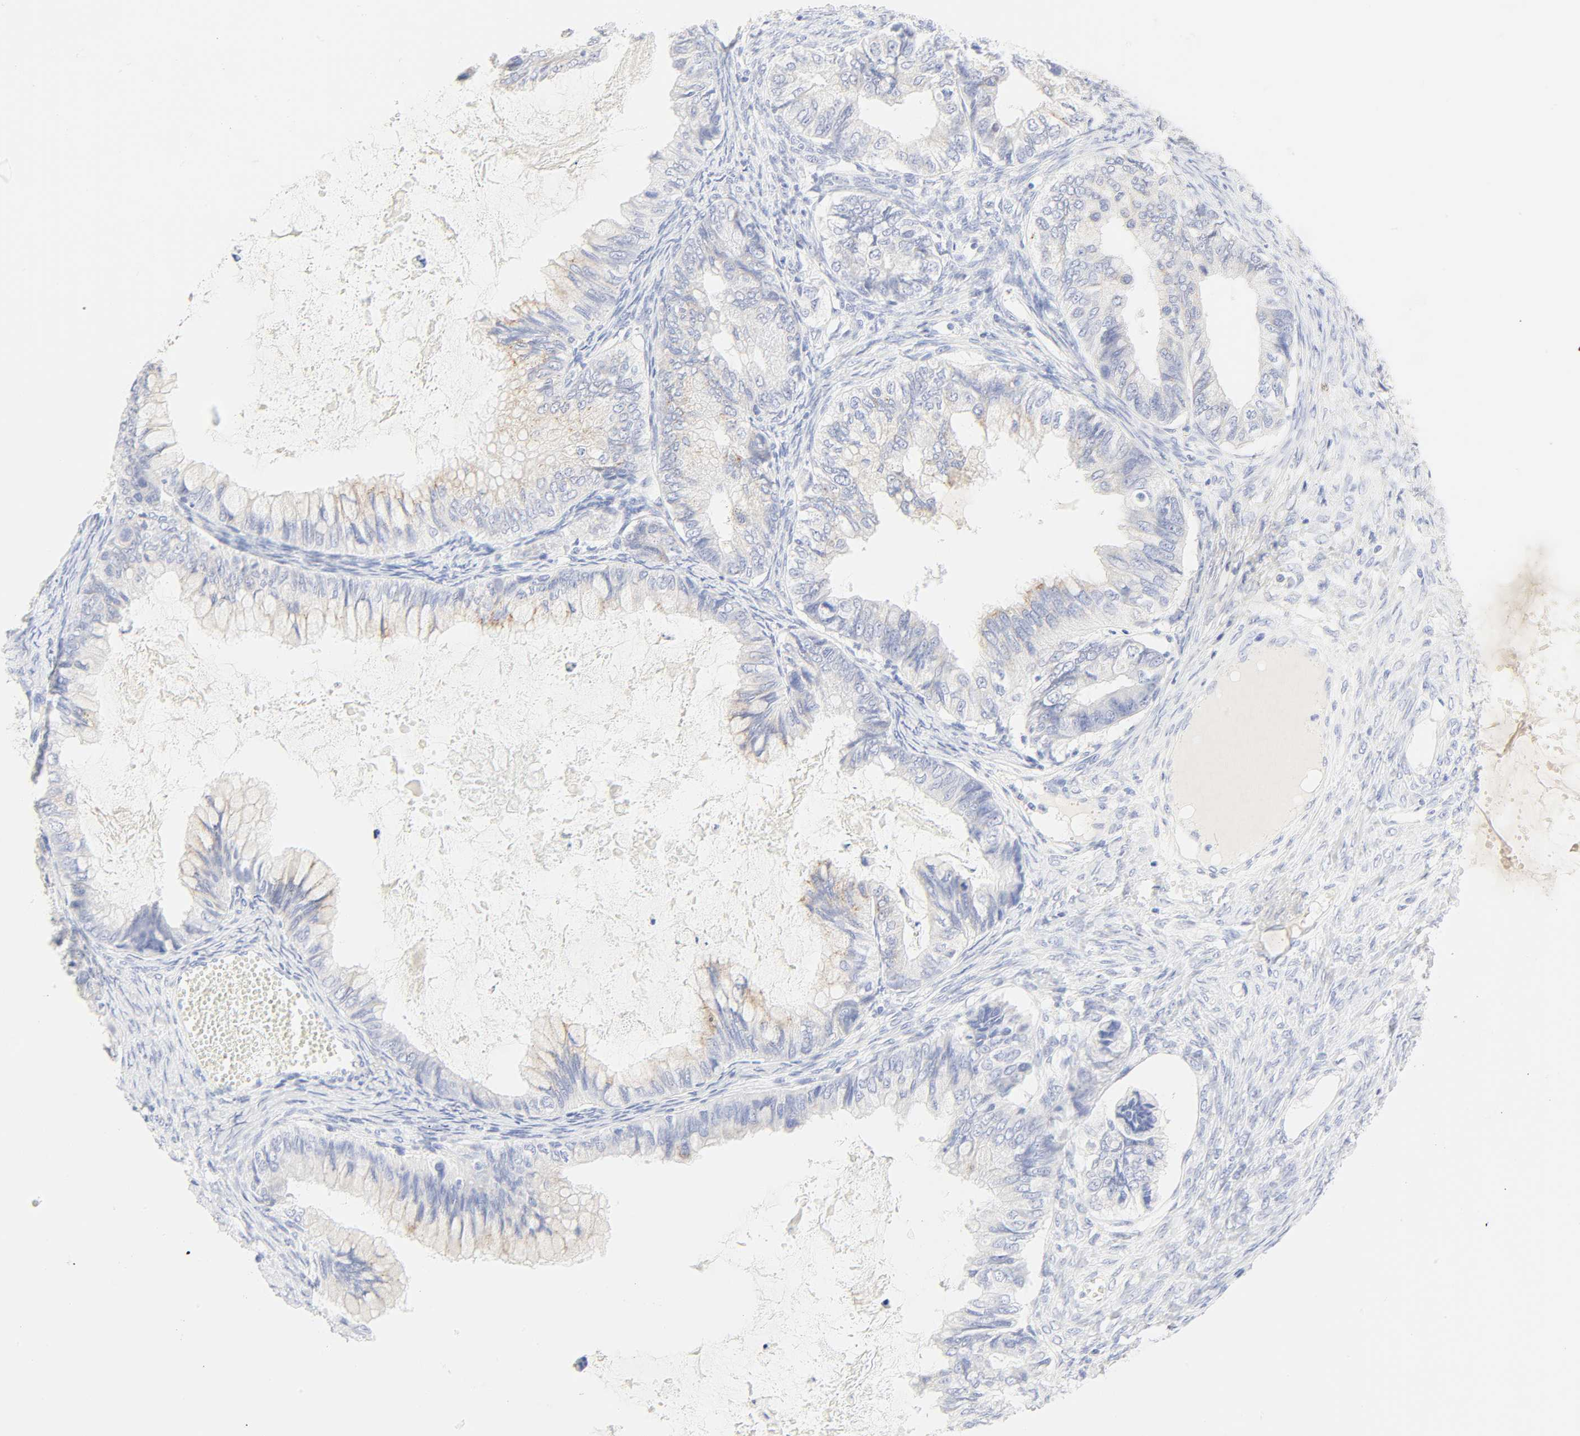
{"staining": {"intensity": "moderate", "quantity": "<25%", "location": "cytoplasmic/membranous"}, "tissue": "ovarian cancer", "cell_type": "Tumor cells", "image_type": "cancer", "snomed": [{"axis": "morphology", "description": "Cystadenocarcinoma, mucinous, NOS"}, {"axis": "topography", "description": "Ovary"}], "caption": "Brown immunohistochemical staining in human ovarian cancer (mucinous cystadenocarcinoma) shows moderate cytoplasmic/membranous positivity in approximately <25% of tumor cells.", "gene": "SLCO1B3", "patient": {"sex": "female", "age": 80}}